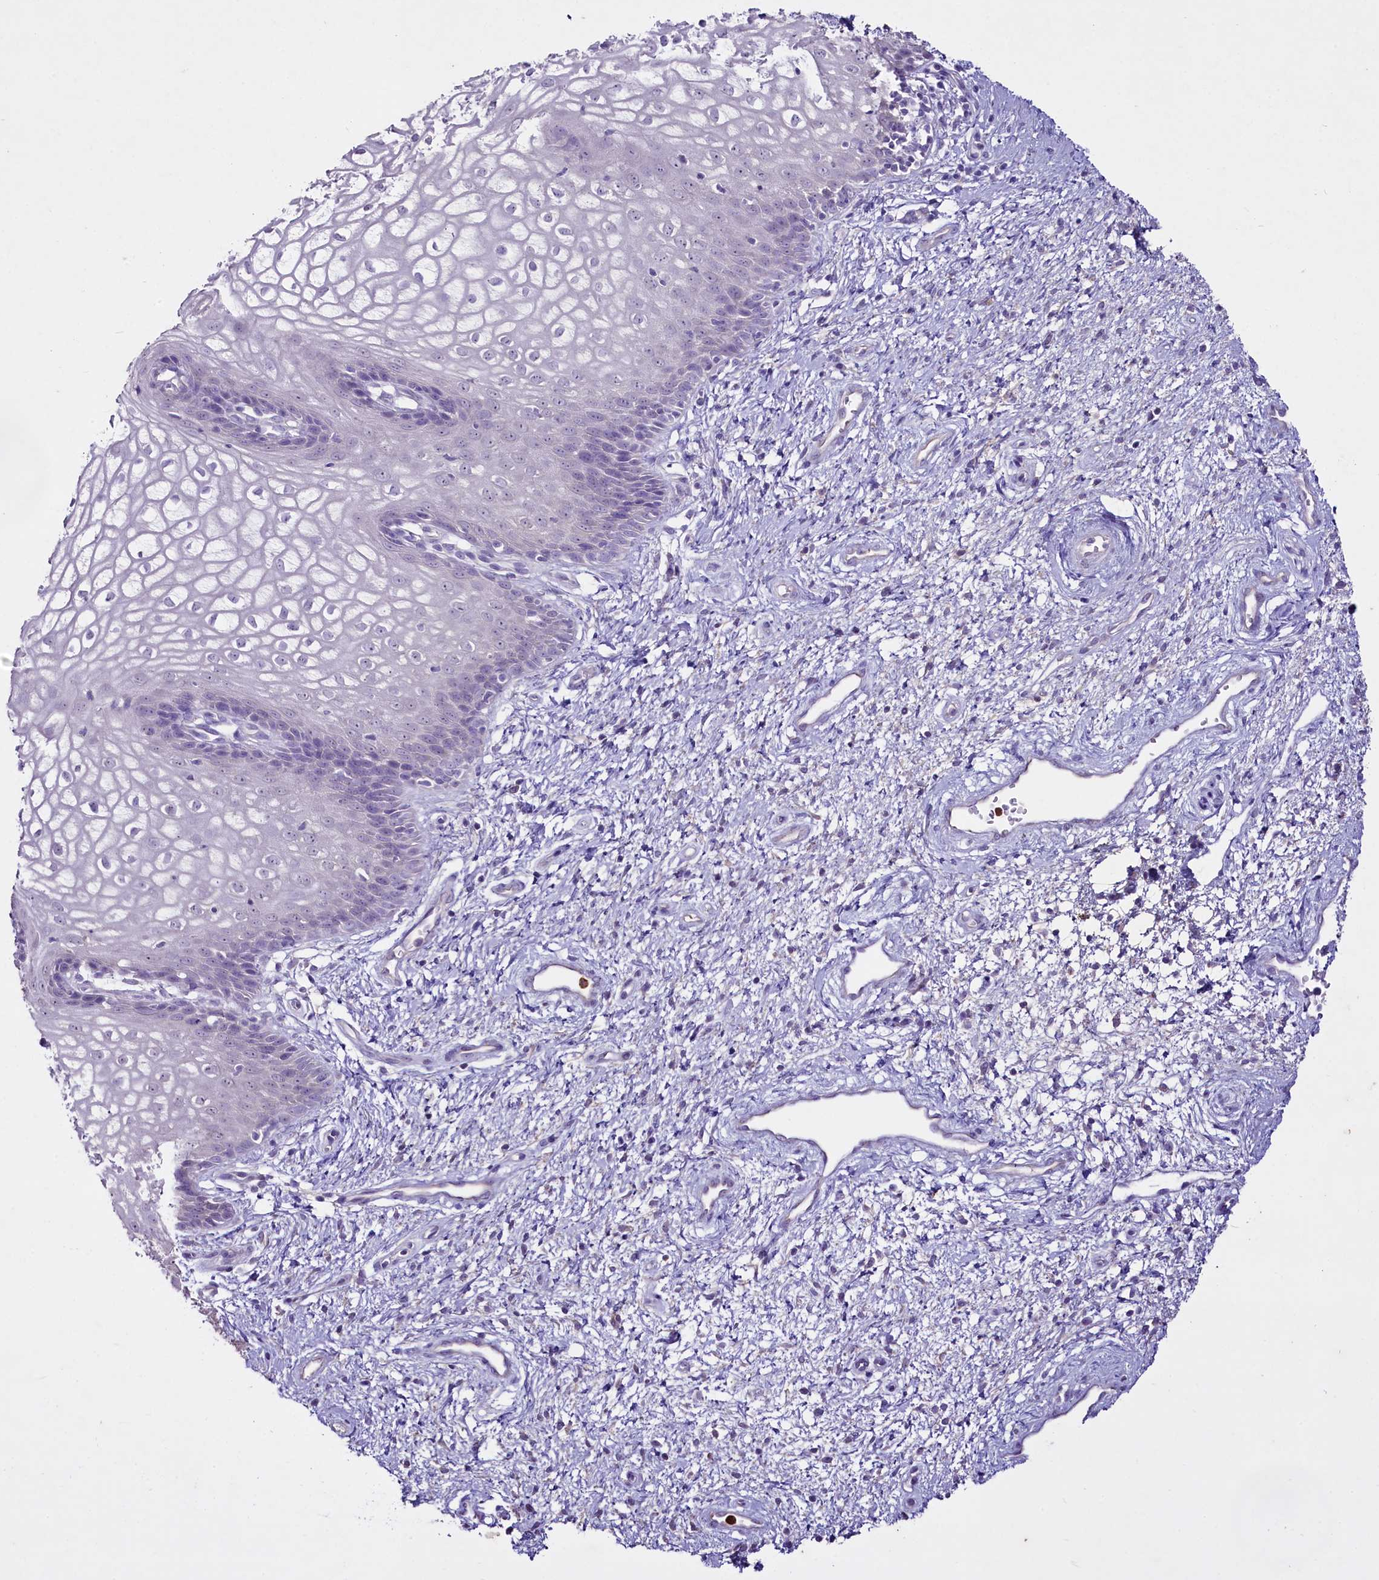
{"staining": {"intensity": "negative", "quantity": "none", "location": "none"}, "tissue": "vagina", "cell_type": "Squamous epithelial cells", "image_type": "normal", "snomed": [{"axis": "morphology", "description": "Normal tissue, NOS"}, {"axis": "topography", "description": "Vagina"}], "caption": "IHC micrograph of unremarkable vagina: vagina stained with DAB reveals no significant protein expression in squamous epithelial cells. (DAB (3,3'-diaminobenzidine) immunohistochemistry (IHC), high magnification).", "gene": "FAM209B", "patient": {"sex": "female", "age": 34}}